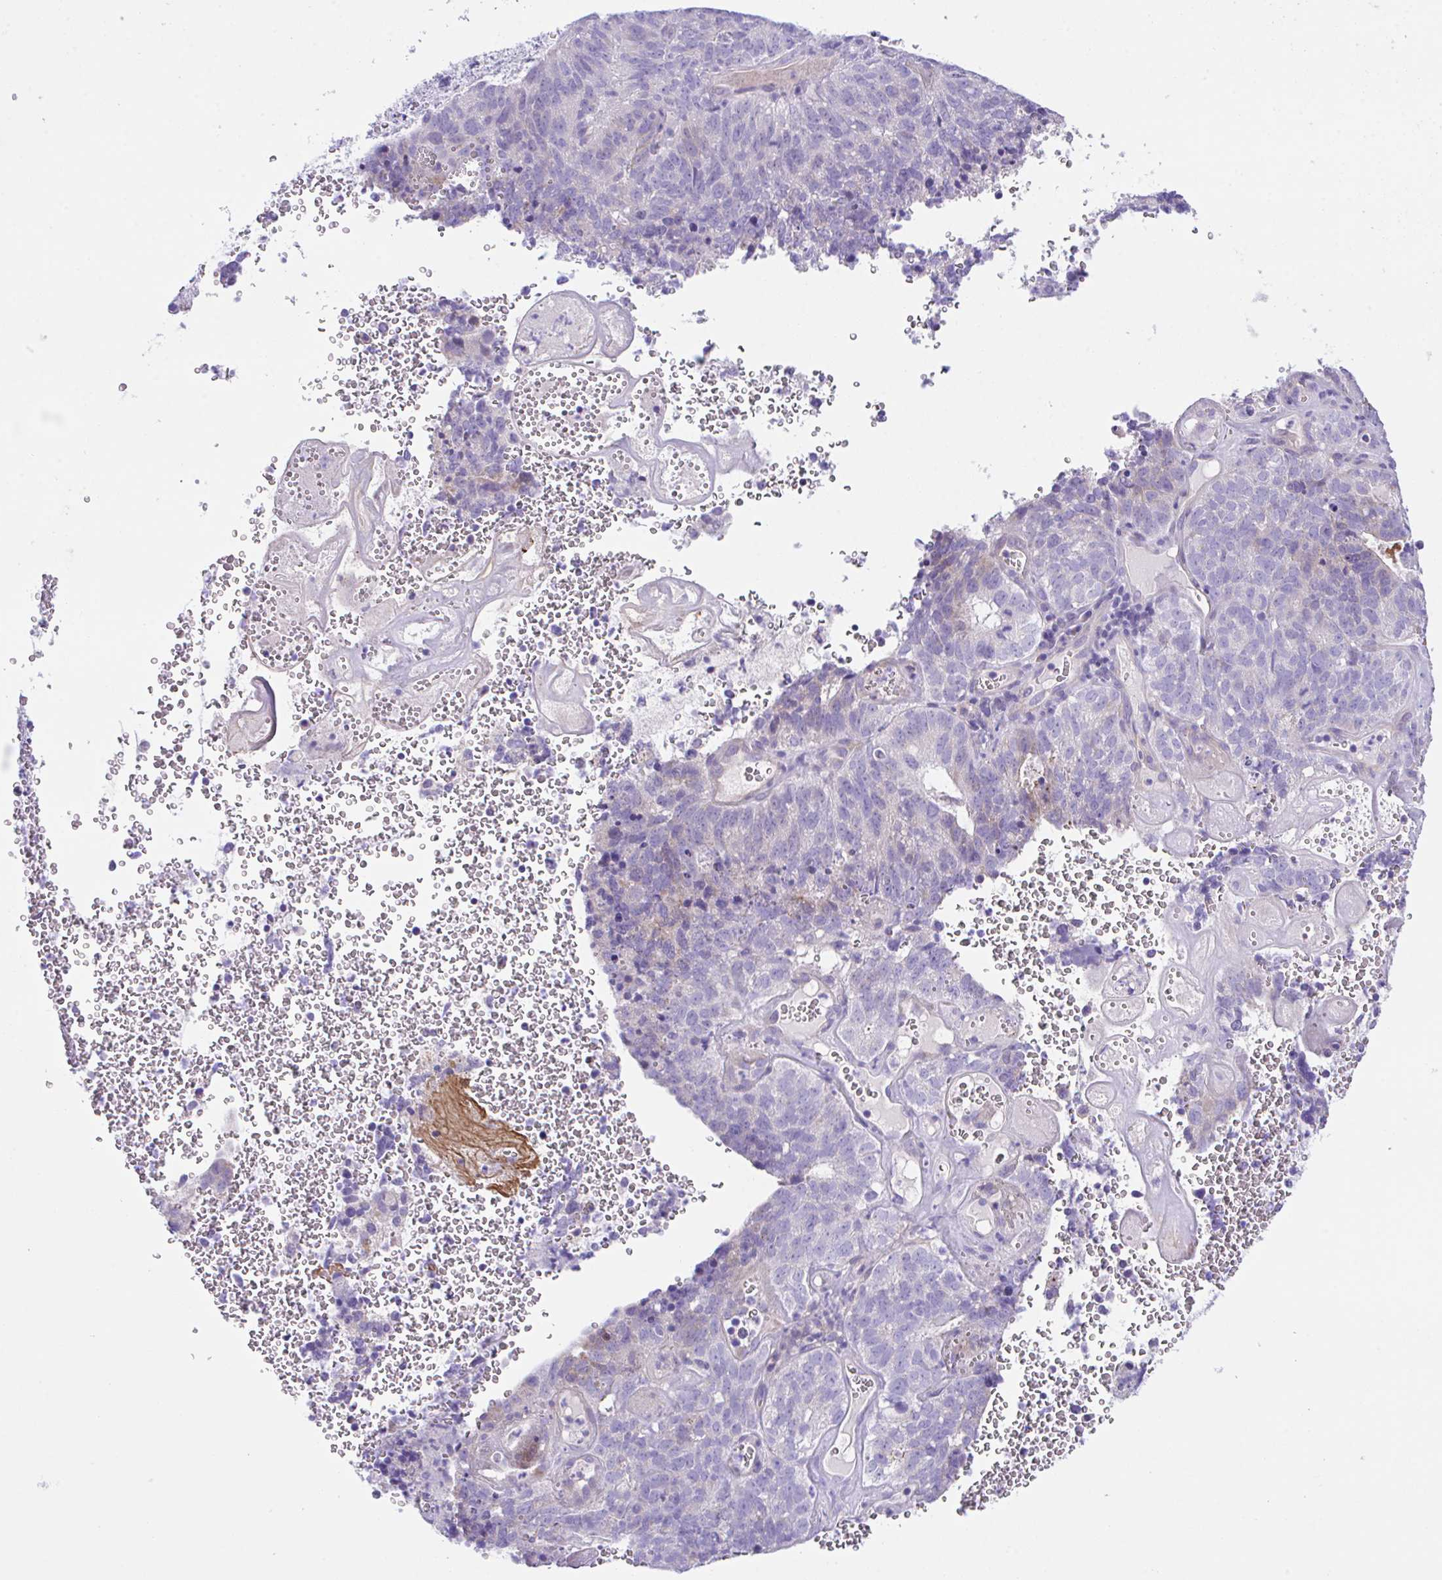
{"staining": {"intensity": "negative", "quantity": "none", "location": "none"}, "tissue": "cervical cancer", "cell_type": "Tumor cells", "image_type": "cancer", "snomed": [{"axis": "morphology", "description": "Adenocarcinoma, NOS"}, {"axis": "topography", "description": "Cervix"}], "caption": "This is an immunohistochemistry (IHC) image of cervical cancer. There is no staining in tumor cells.", "gene": "SLC16A6", "patient": {"sex": "female", "age": 38}}